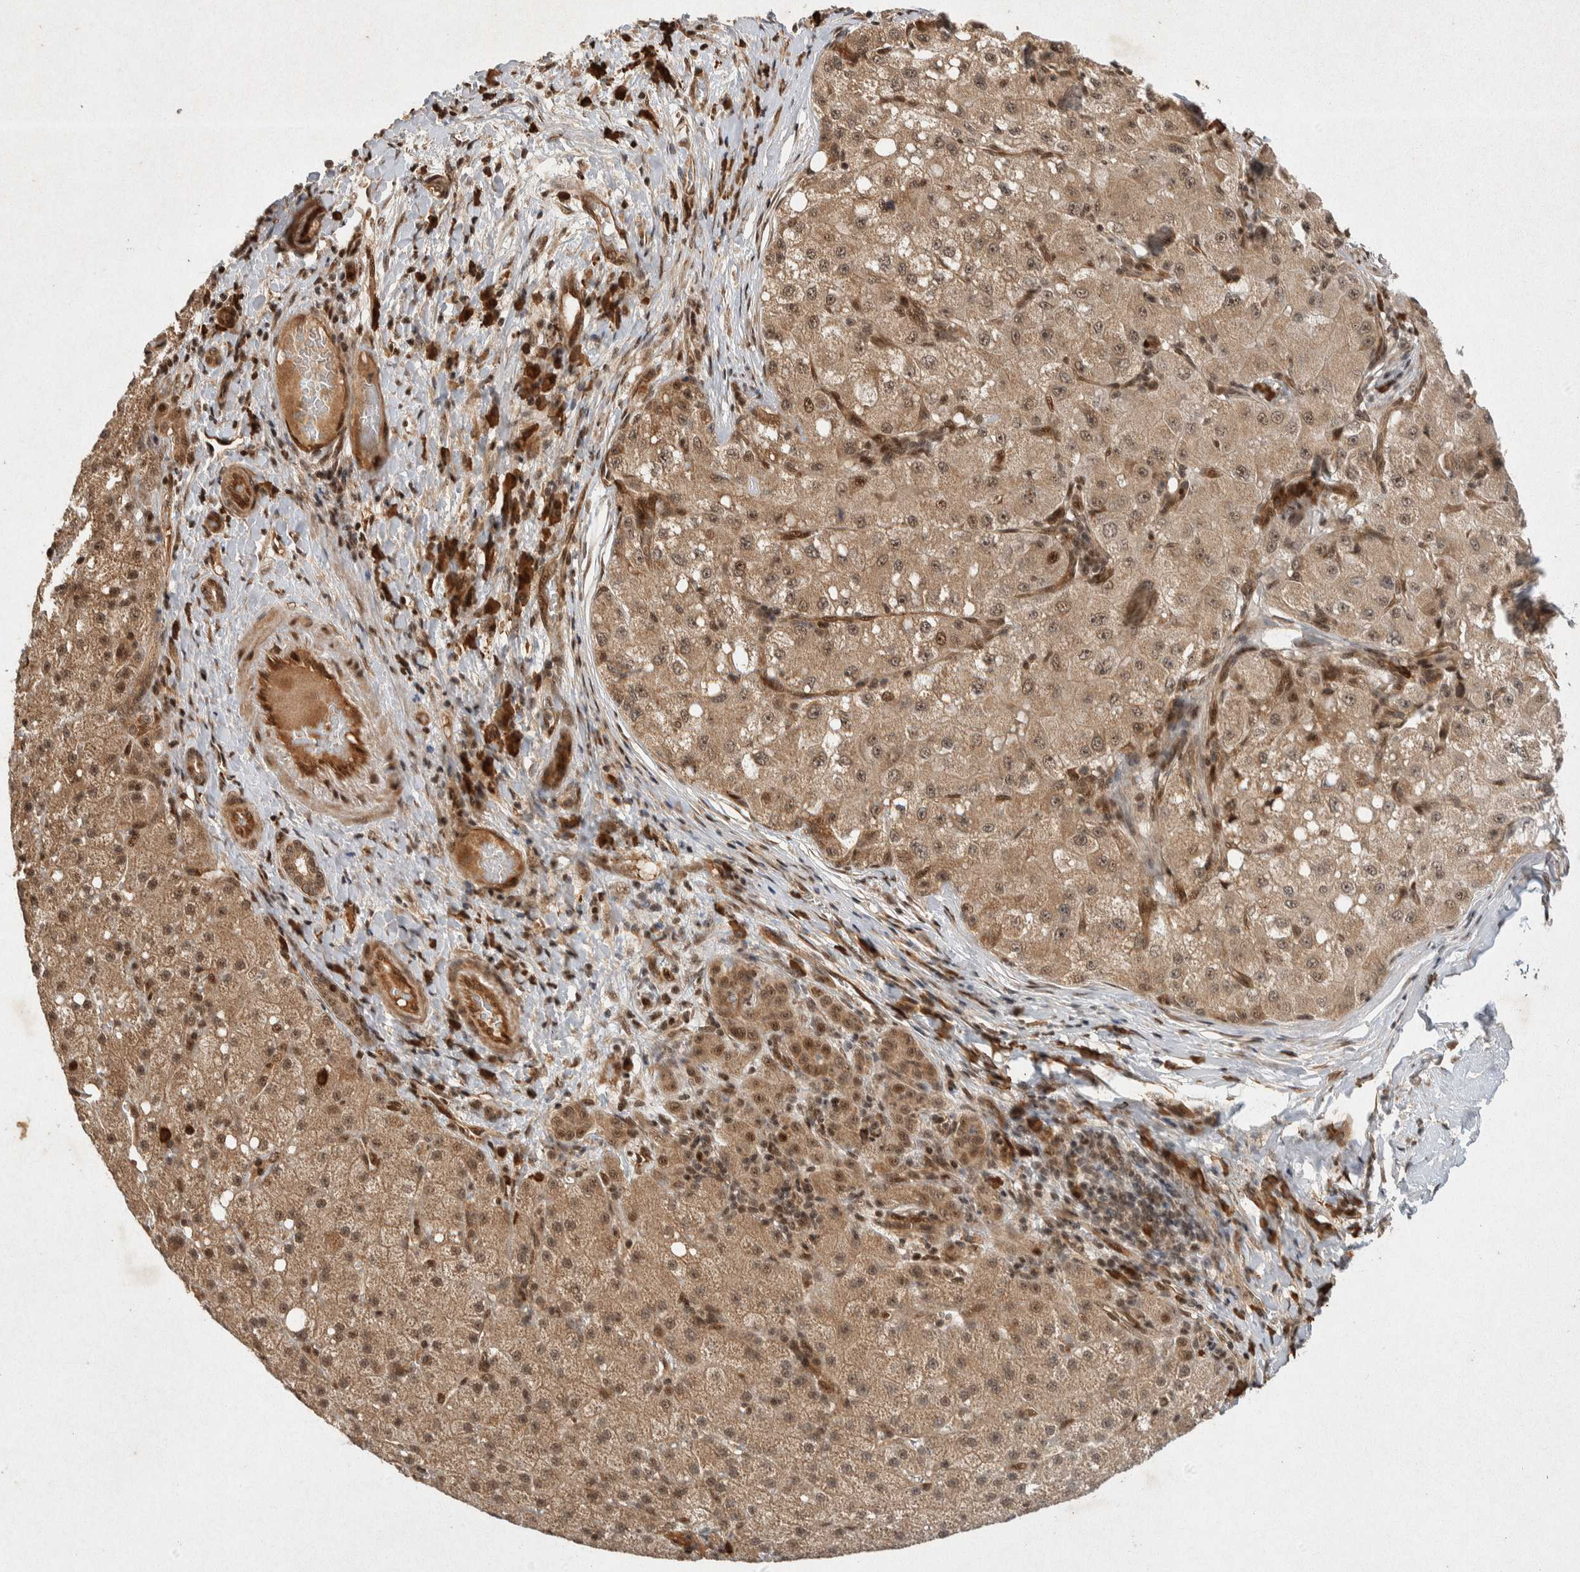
{"staining": {"intensity": "moderate", "quantity": ">75%", "location": "cytoplasmic/membranous,nuclear"}, "tissue": "liver cancer", "cell_type": "Tumor cells", "image_type": "cancer", "snomed": [{"axis": "morphology", "description": "Carcinoma, Hepatocellular, NOS"}, {"axis": "topography", "description": "Liver"}], "caption": "Liver hepatocellular carcinoma stained for a protein exhibits moderate cytoplasmic/membranous and nuclear positivity in tumor cells.", "gene": "TOR1B", "patient": {"sex": "male", "age": 80}}